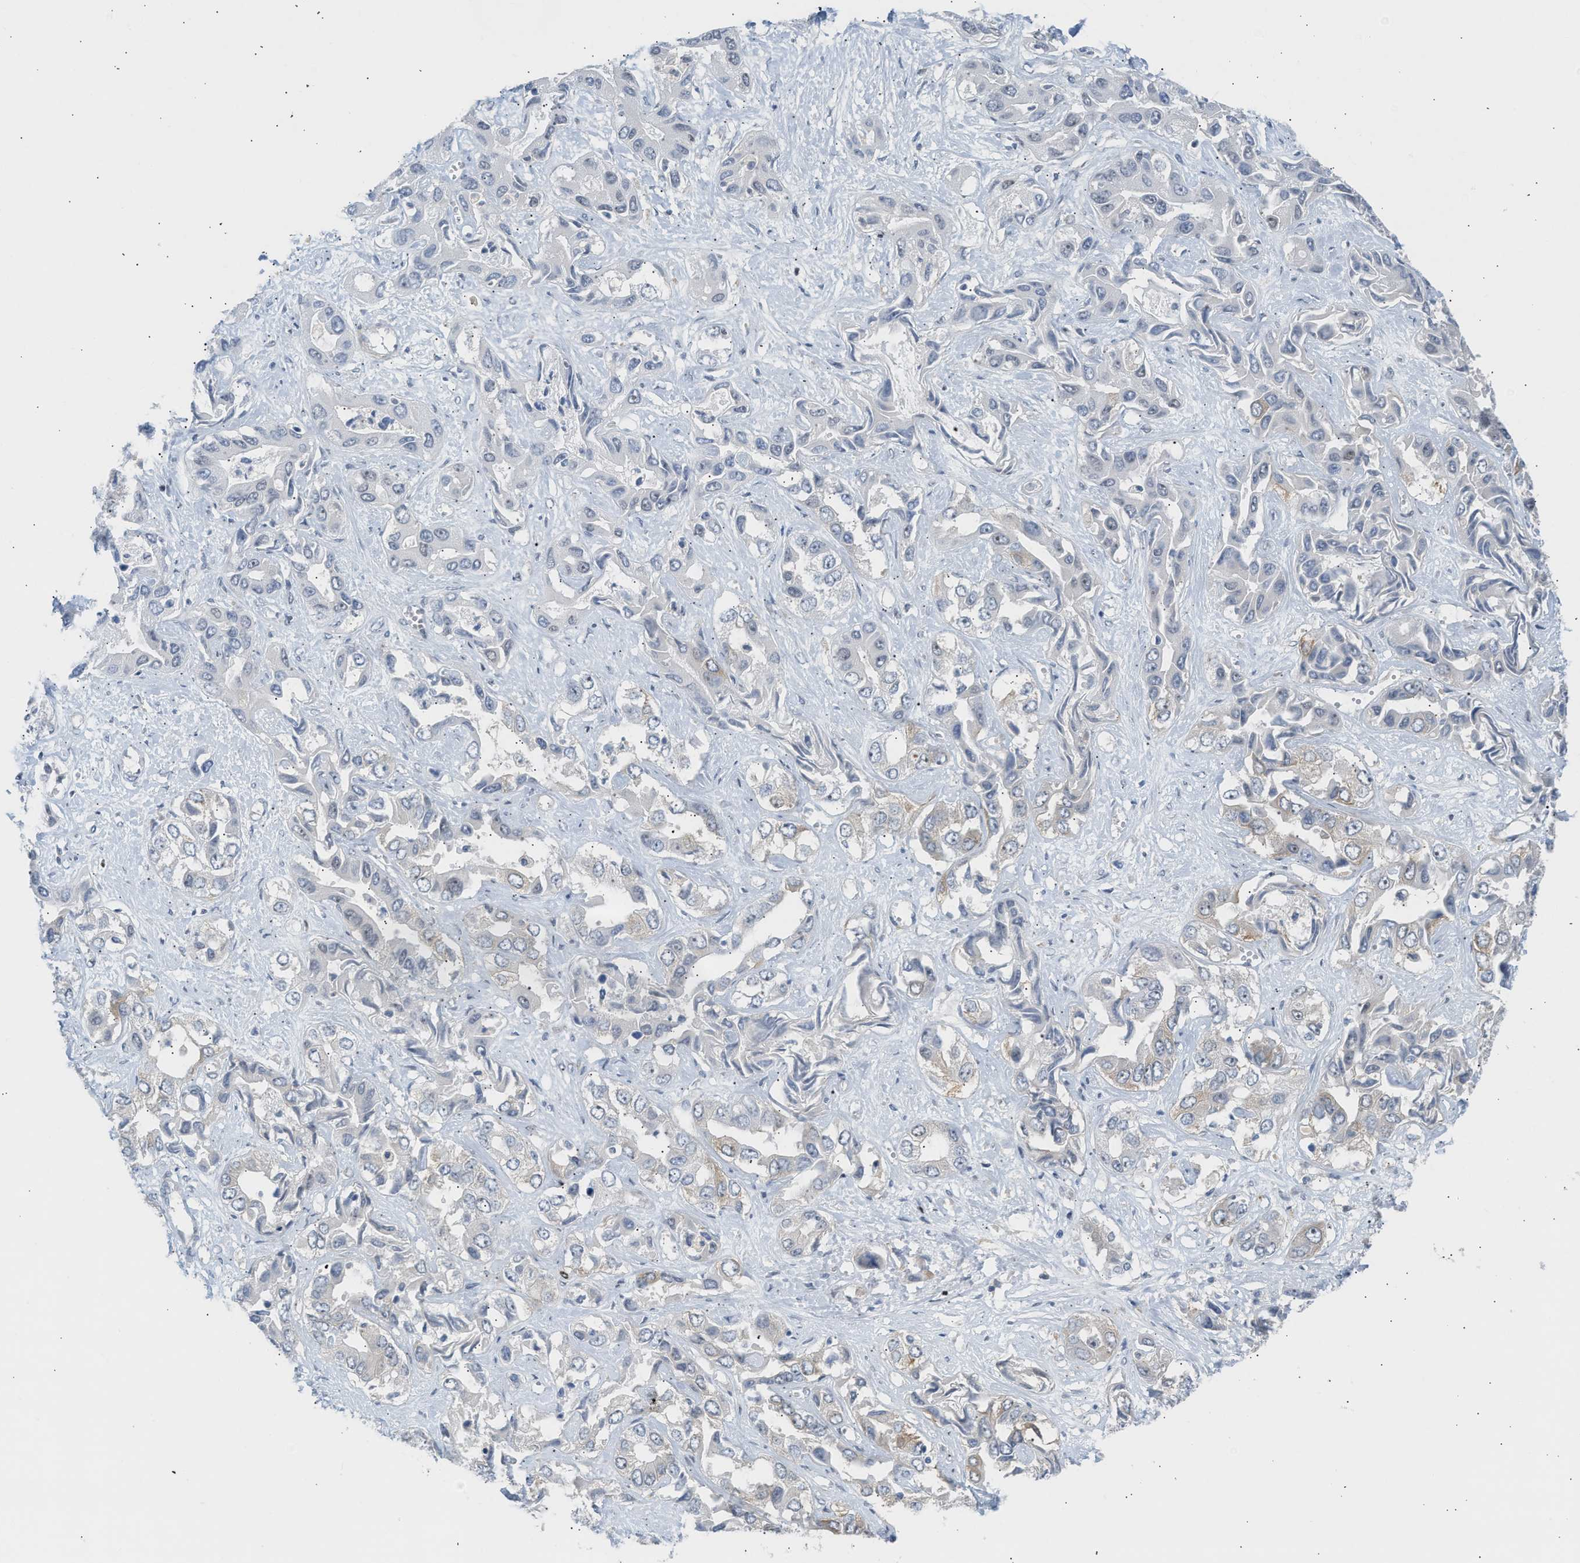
{"staining": {"intensity": "weak", "quantity": "<25%", "location": "cytoplasmic/membranous"}, "tissue": "liver cancer", "cell_type": "Tumor cells", "image_type": "cancer", "snomed": [{"axis": "morphology", "description": "Cholangiocarcinoma"}, {"axis": "topography", "description": "Liver"}], "caption": "Immunohistochemistry image of neoplastic tissue: liver cholangiocarcinoma stained with DAB (3,3'-diaminobenzidine) displays no significant protein staining in tumor cells. (DAB (3,3'-diaminobenzidine) immunohistochemistry with hematoxylin counter stain).", "gene": "NPS", "patient": {"sex": "female", "age": 52}}